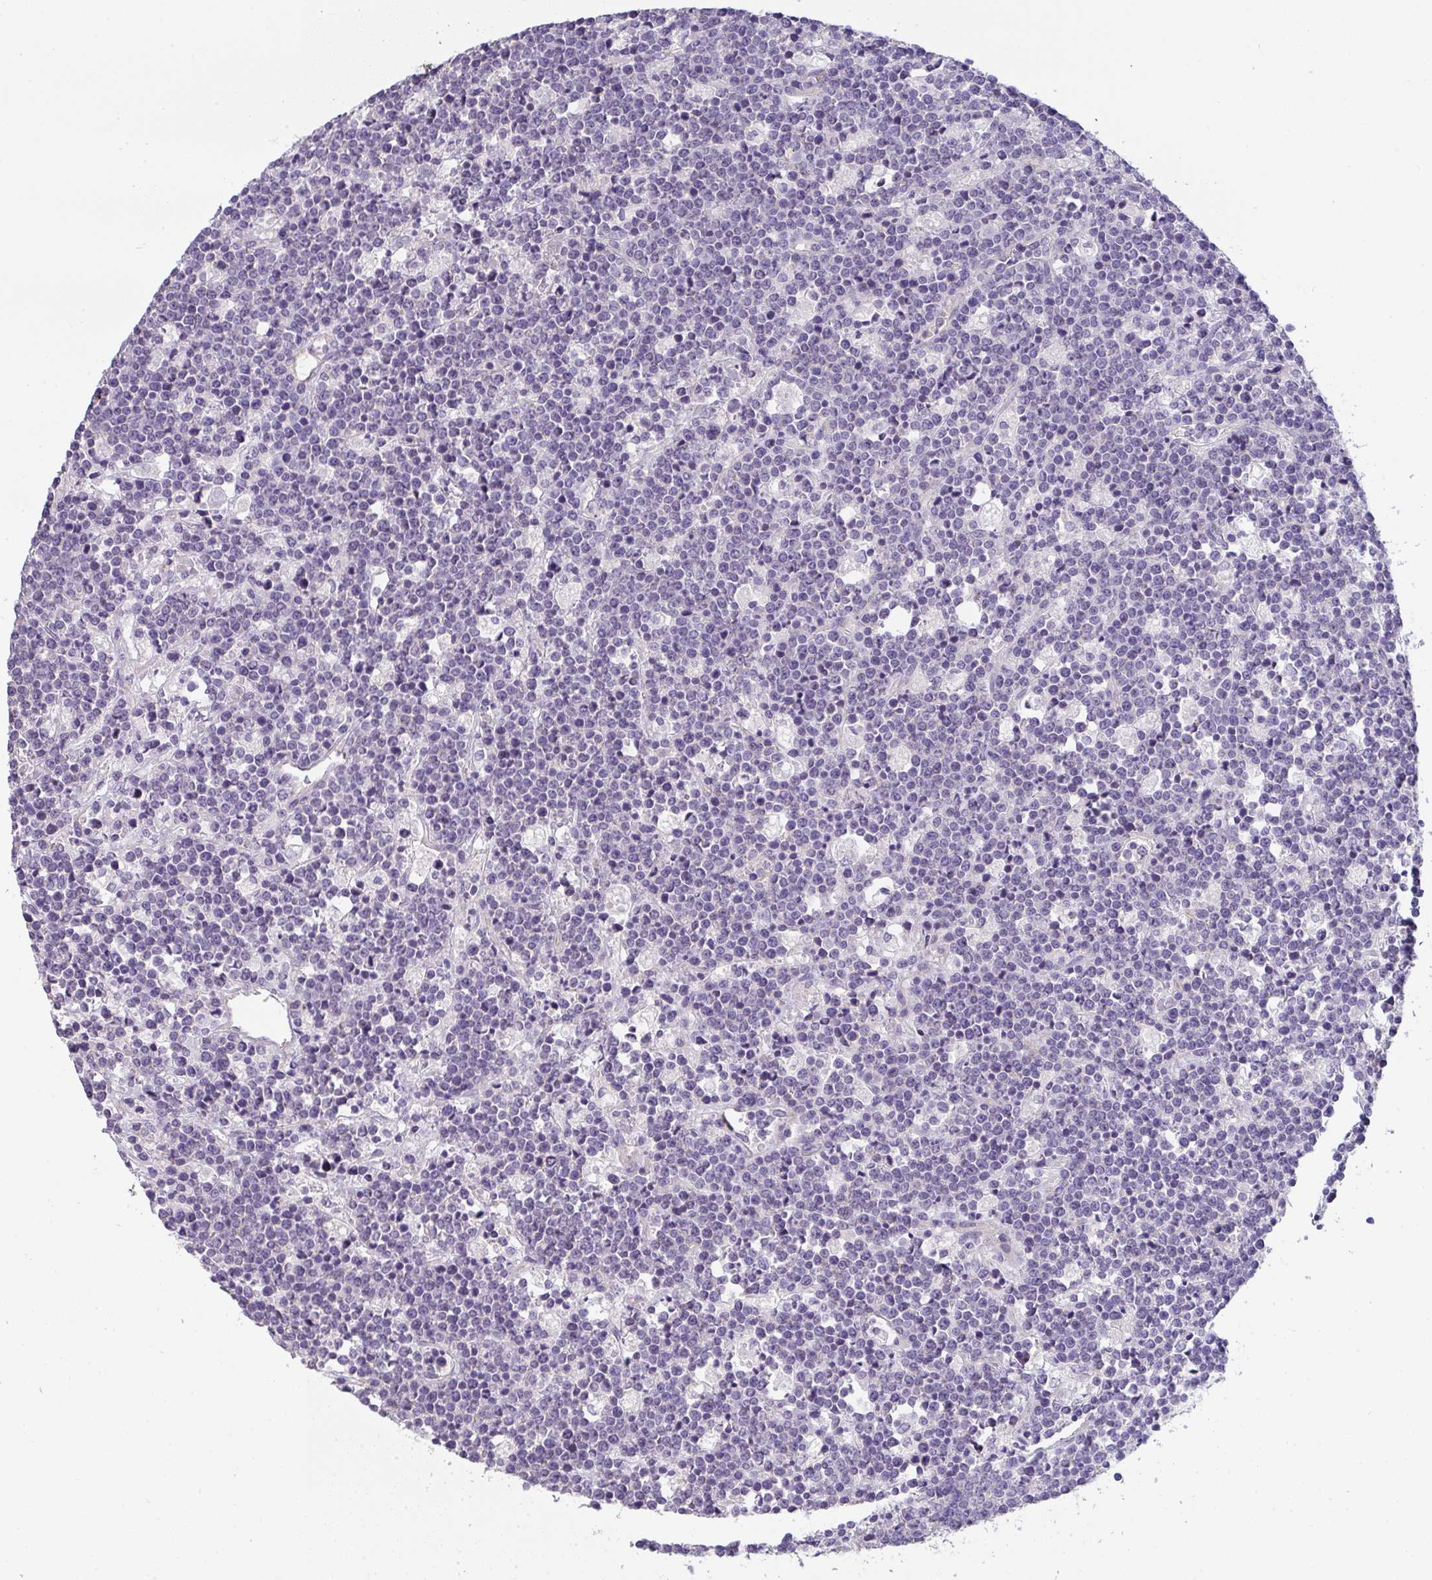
{"staining": {"intensity": "negative", "quantity": "none", "location": "none"}, "tissue": "lymphoma", "cell_type": "Tumor cells", "image_type": "cancer", "snomed": [{"axis": "morphology", "description": "Malignant lymphoma, non-Hodgkin's type, High grade"}, {"axis": "topography", "description": "Ovary"}], "caption": "Image shows no significant protein expression in tumor cells of lymphoma. (Brightfield microscopy of DAB immunohistochemistry (IHC) at high magnification).", "gene": "FILIP1", "patient": {"sex": "female", "age": 56}}